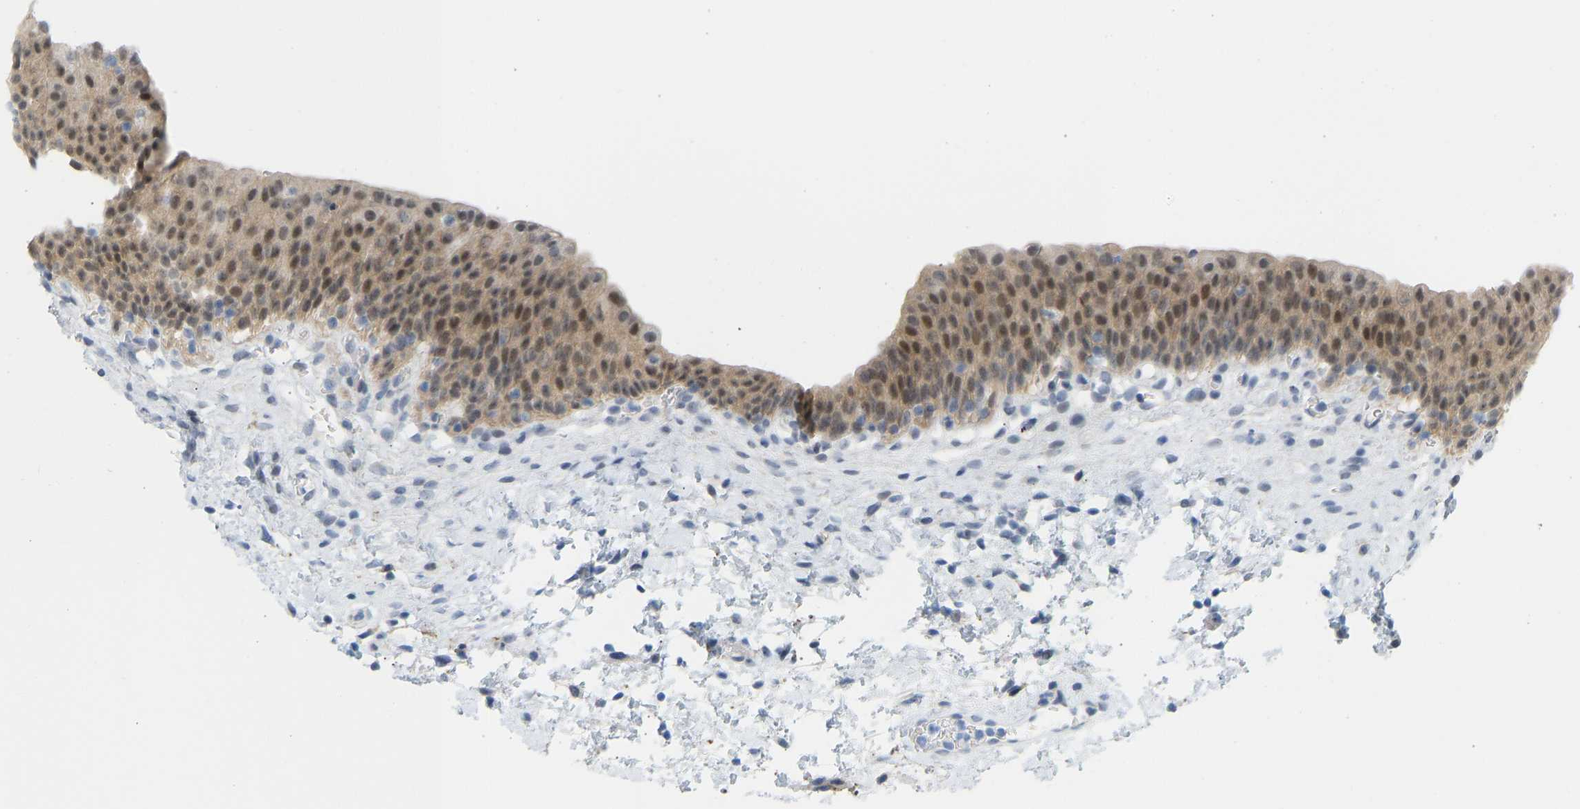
{"staining": {"intensity": "moderate", "quantity": ">75%", "location": "cytoplasmic/membranous,nuclear"}, "tissue": "urinary bladder", "cell_type": "Urothelial cells", "image_type": "normal", "snomed": [{"axis": "morphology", "description": "Normal tissue, NOS"}, {"axis": "topography", "description": "Urinary bladder"}], "caption": "This is an image of immunohistochemistry (IHC) staining of benign urinary bladder, which shows moderate expression in the cytoplasmic/membranous,nuclear of urothelial cells.", "gene": "BAG1", "patient": {"sex": "male", "age": 37}}